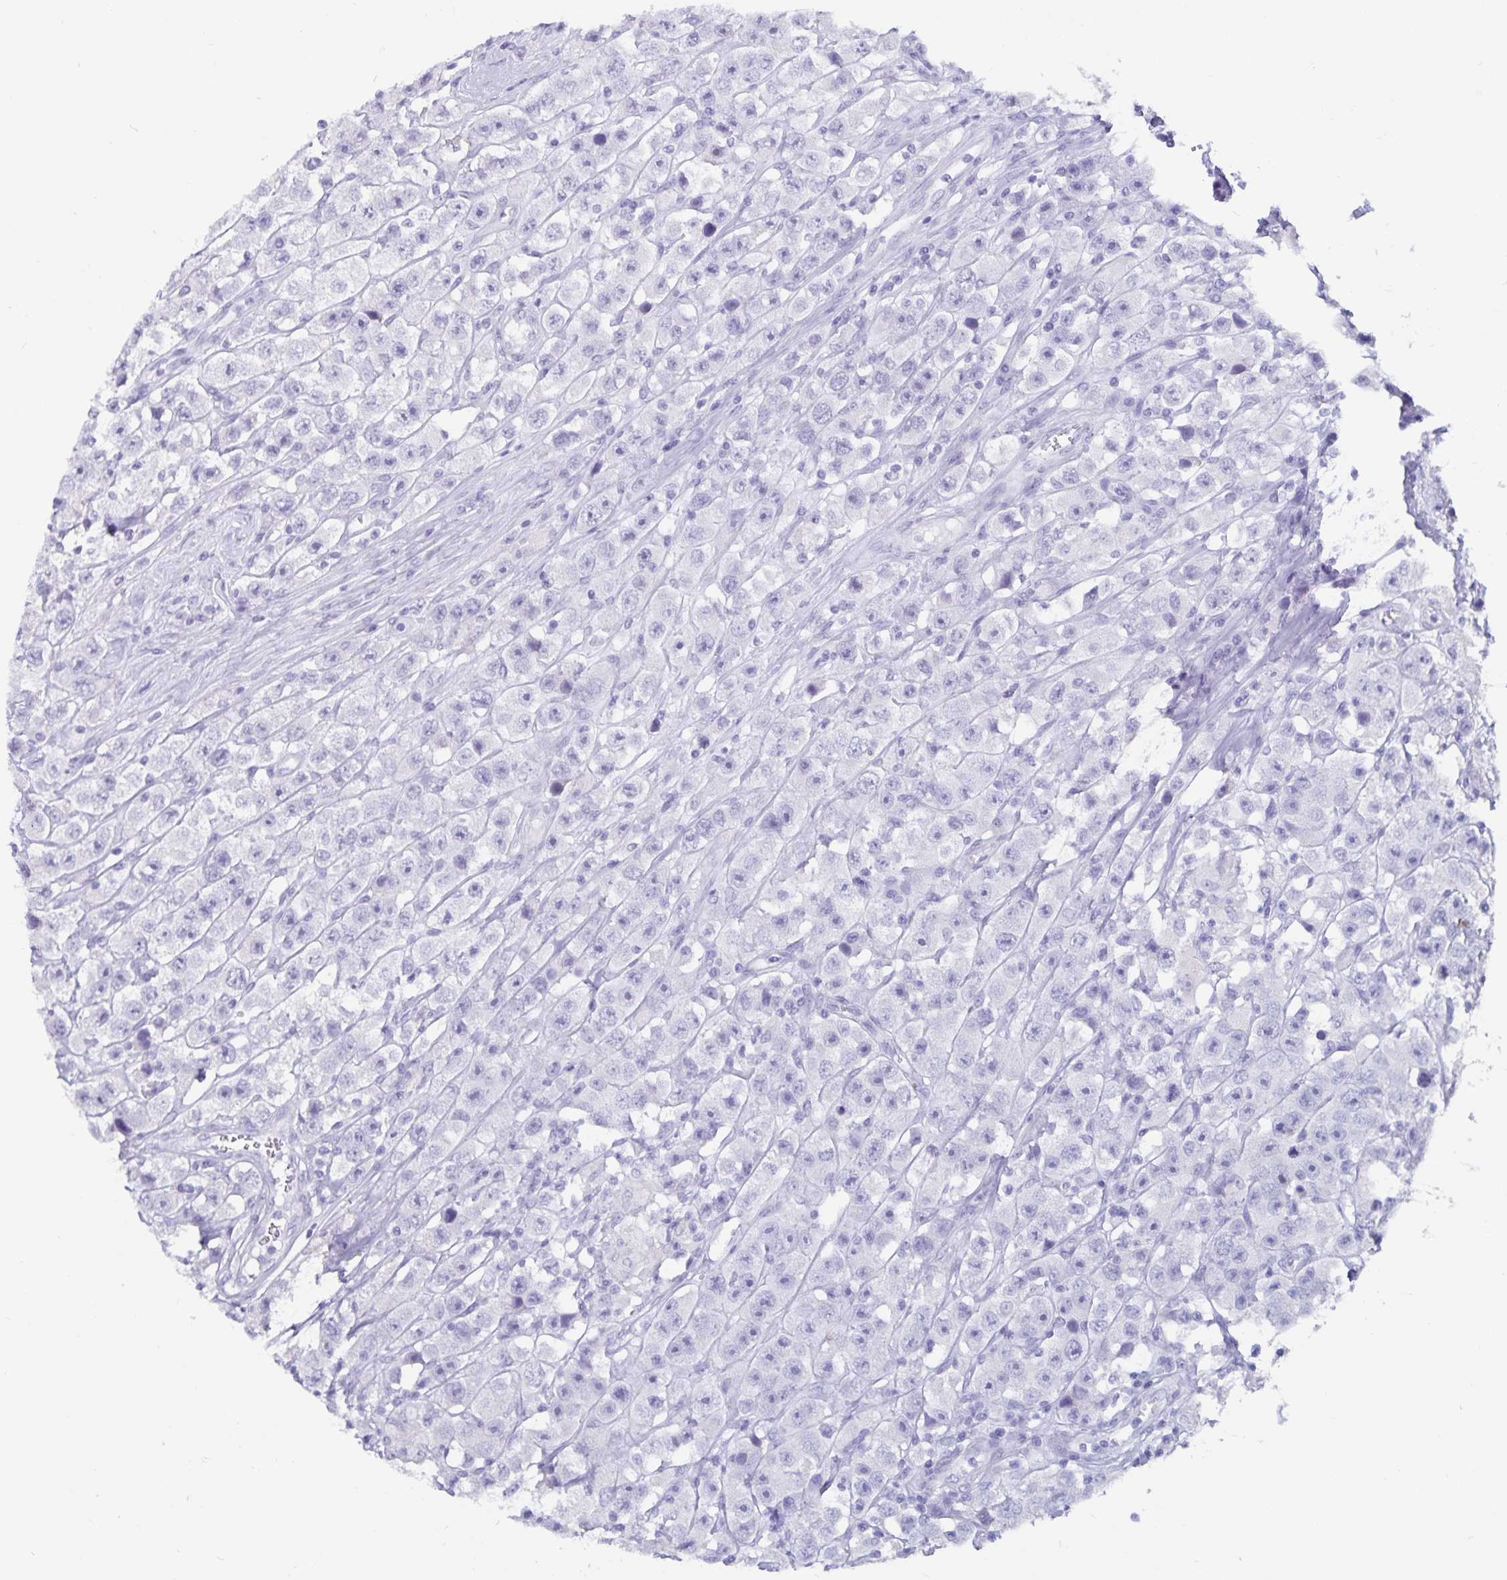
{"staining": {"intensity": "negative", "quantity": "none", "location": "none"}, "tissue": "testis cancer", "cell_type": "Tumor cells", "image_type": "cancer", "snomed": [{"axis": "morphology", "description": "Seminoma, NOS"}, {"axis": "topography", "description": "Testis"}], "caption": "High magnification brightfield microscopy of testis cancer (seminoma) stained with DAB (brown) and counterstained with hematoxylin (blue): tumor cells show no significant positivity.", "gene": "GPR137", "patient": {"sex": "male", "age": 45}}